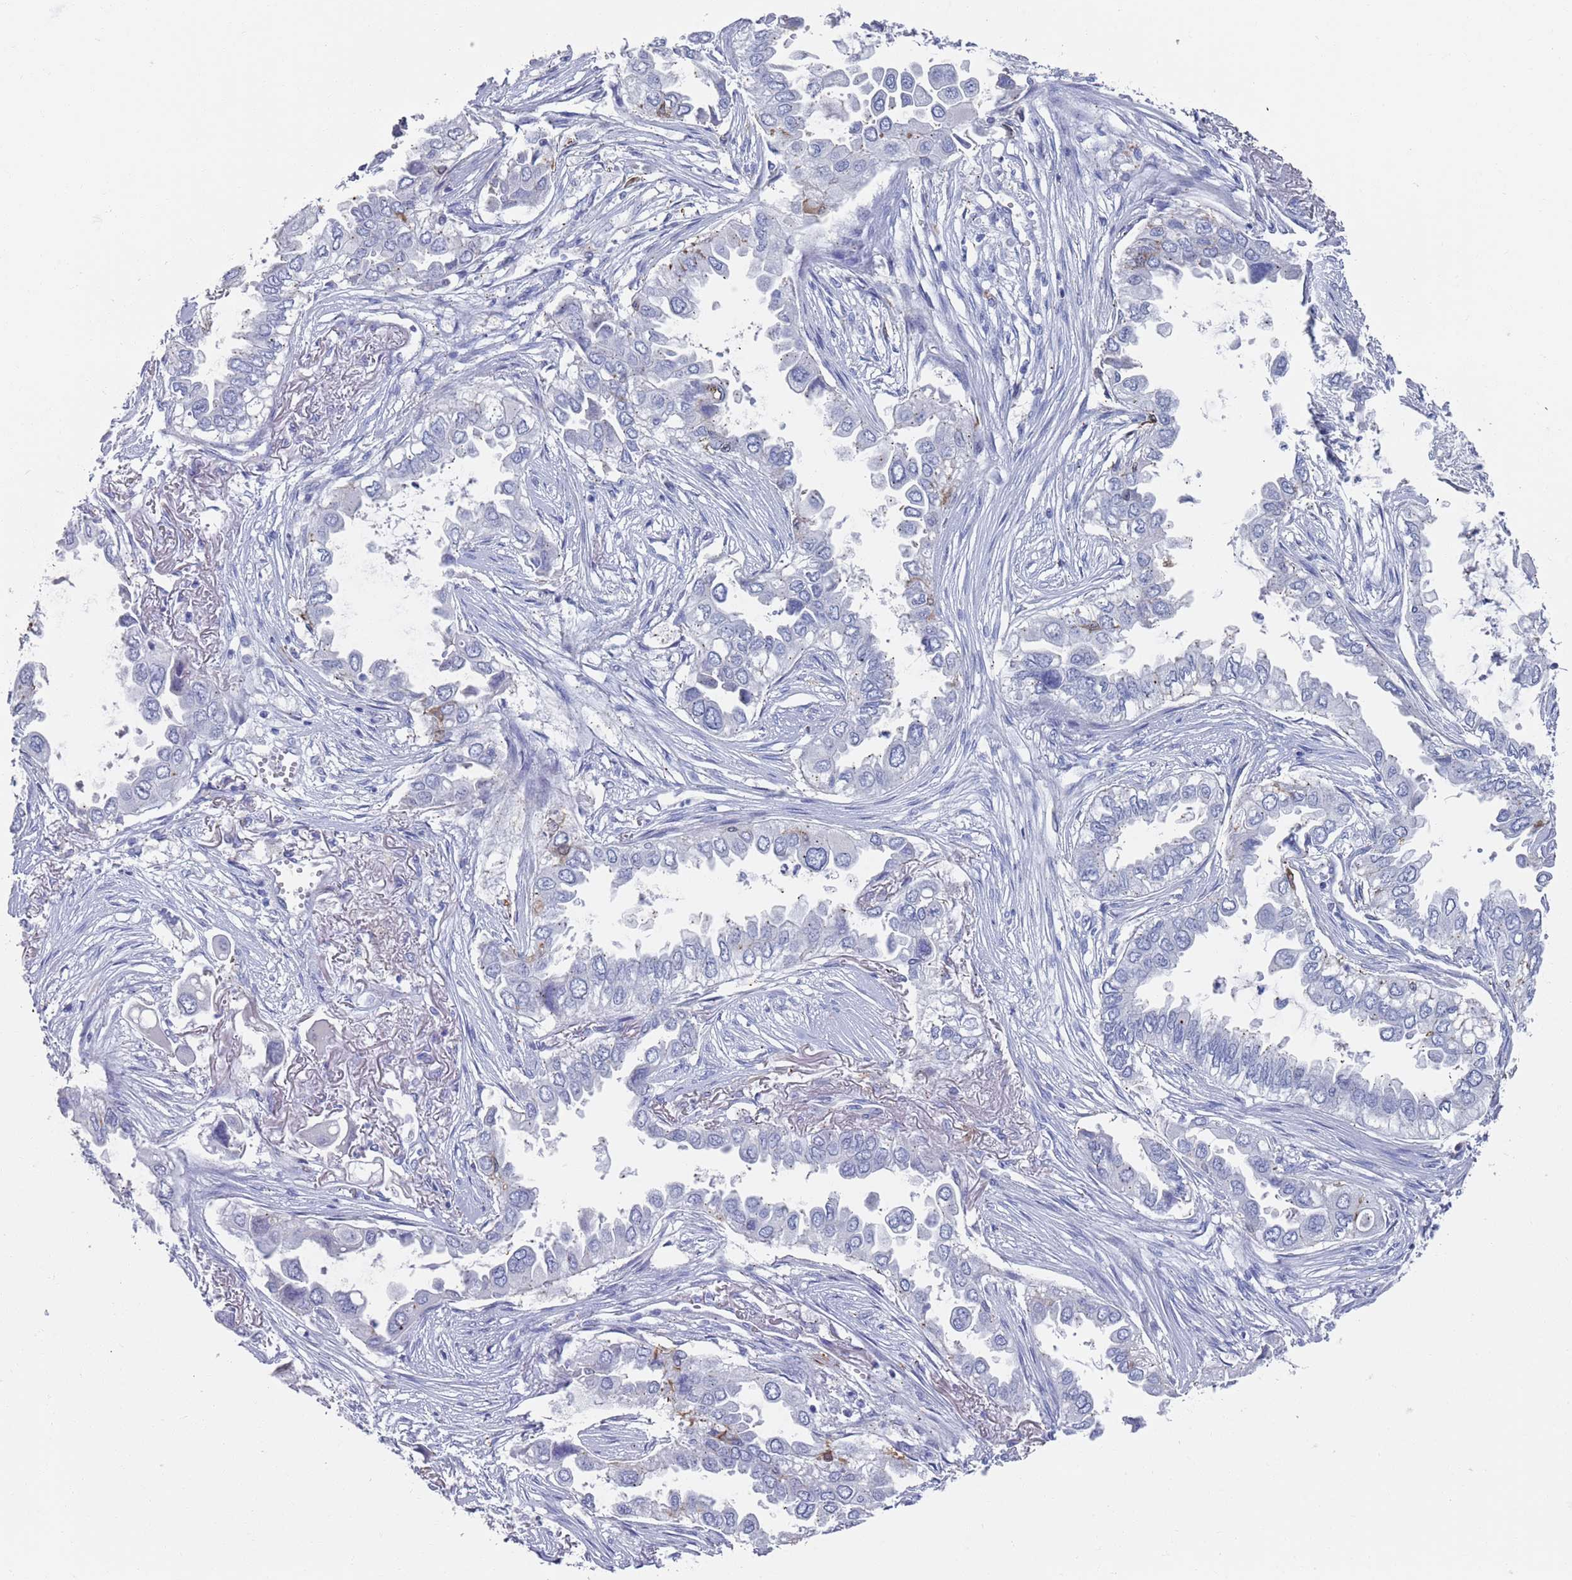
{"staining": {"intensity": "weak", "quantity": "<25%", "location": "cytoplasmic/membranous"}, "tissue": "lung cancer", "cell_type": "Tumor cells", "image_type": "cancer", "snomed": [{"axis": "morphology", "description": "Adenocarcinoma, NOS"}, {"axis": "topography", "description": "Lung"}], "caption": "A photomicrograph of human lung cancer (adenocarcinoma) is negative for staining in tumor cells.", "gene": "MAT1A", "patient": {"sex": "female", "age": 76}}